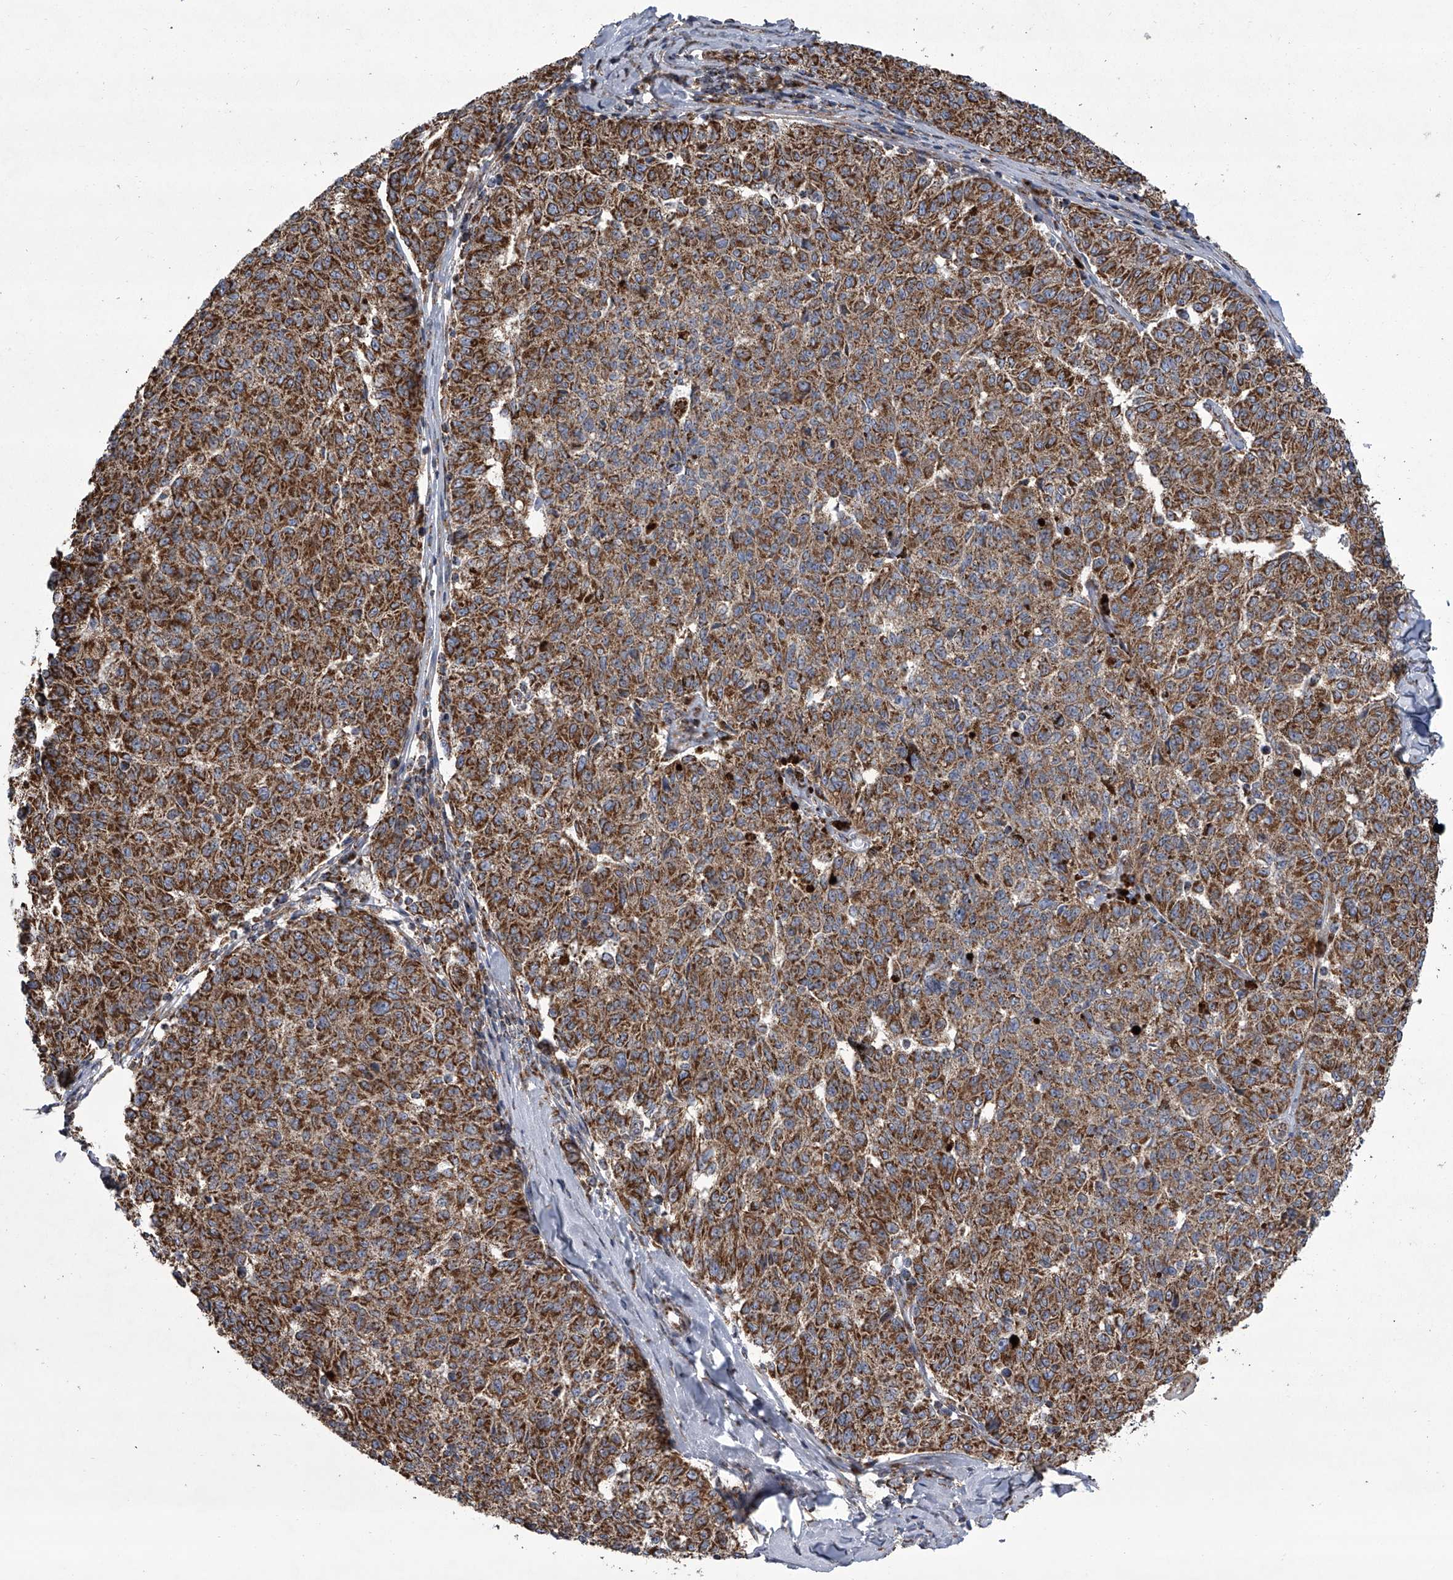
{"staining": {"intensity": "moderate", "quantity": ">75%", "location": "cytoplasmic/membranous"}, "tissue": "melanoma", "cell_type": "Tumor cells", "image_type": "cancer", "snomed": [{"axis": "morphology", "description": "Malignant melanoma, NOS"}, {"axis": "topography", "description": "Skin"}], "caption": "Tumor cells show medium levels of moderate cytoplasmic/membranous positivity in about >75% of cells in human melanoma.", "gene": "ZC3H15", "patient": {"sex": "female", "age": 72}}